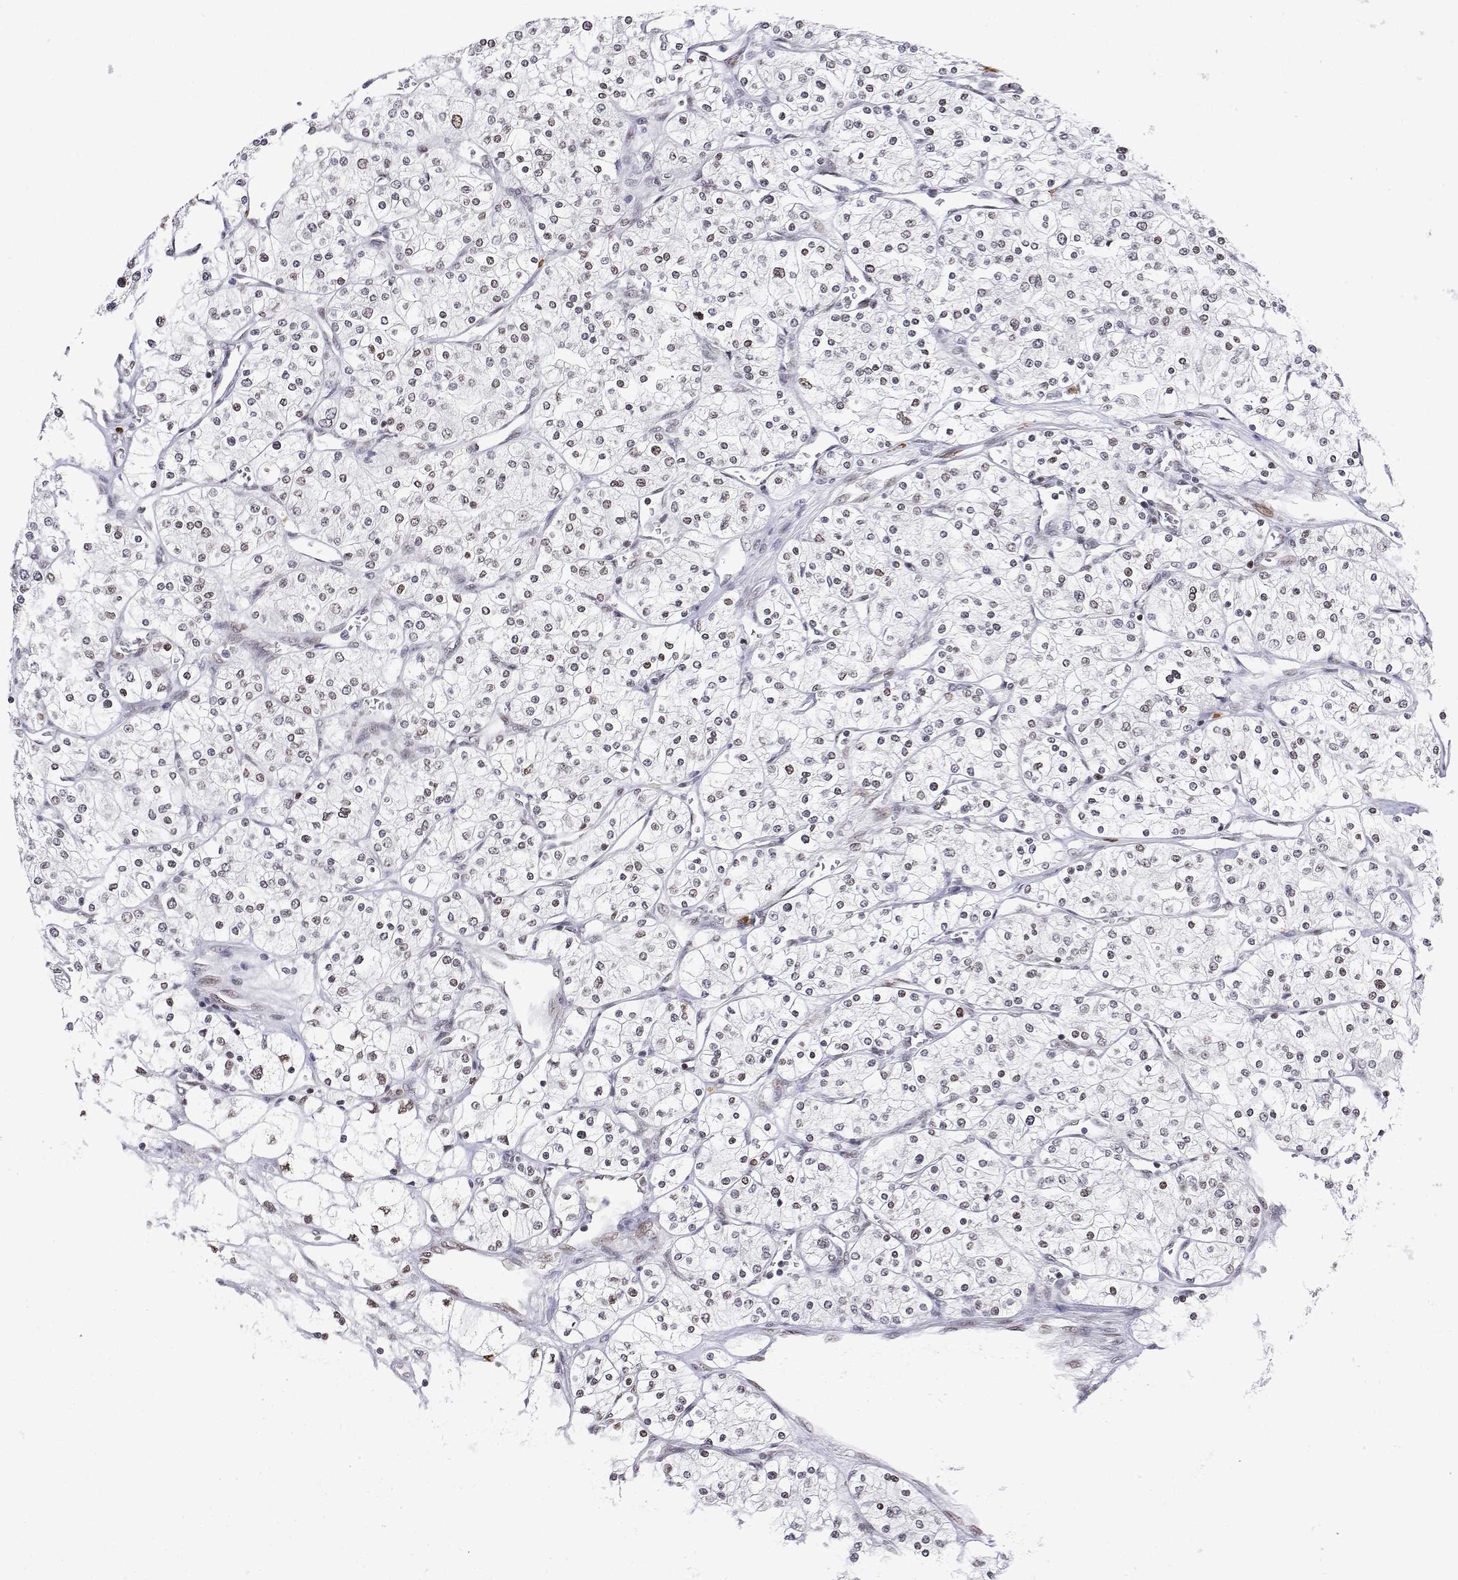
{"staining": {"intensity": "moderate", "quantity": "<25%", "location": "nuclear"}, "tissue": "renal cancer", "cell_type": "Tumor cells", "image_type": "cancer", "snomed": [{"axis": "morphology", "description": "Adenocarcinoma, NOS"}, {"axis": "topography", "description": "Kidney"}], "caption": "Immunohistochemistry (IHC) of human adenocarcinoma (renal) displays low levels of moderate nuclear expression in about <25% of tumor cells. The staining was performed using DAB to visualize the protein expression in brown, while the nuclei were stained in blue with hematoxylin (Magnification: 20x).", "gene": "XPC", "patient": {"sex": "male", "age": 80}}